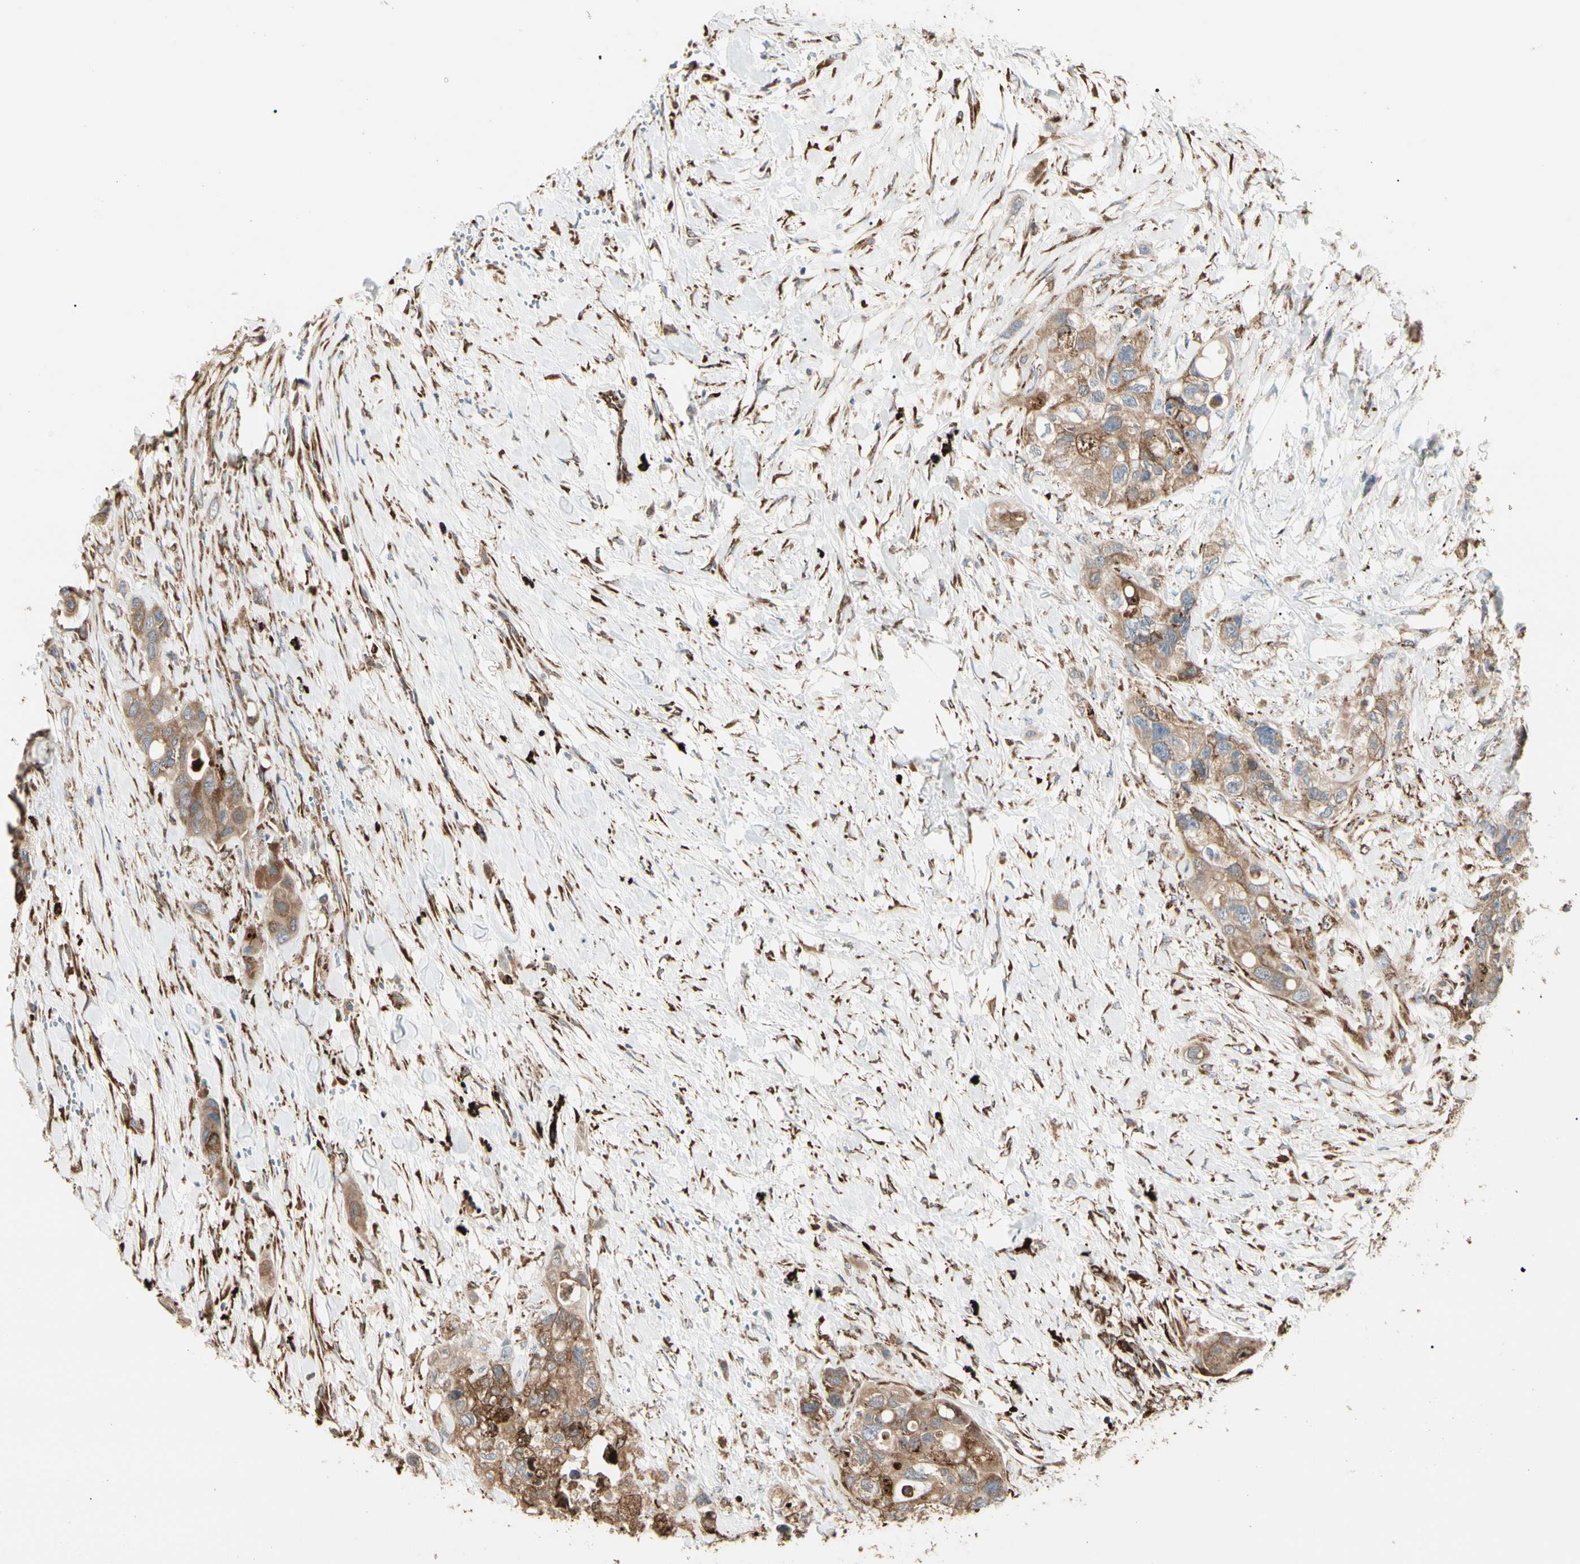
{"staining": {"intensity": "moderate", "quantity": ">75%", "location": "nuclear"}, "tissue": "colorectal cancer", "cell_type": "Tumor cells", "image_type": "cancer", "snomed": [{"axis": "morphology", "description": "Adenocarcinoma, NOS"}, {"axis": "topography", "description": "Colon"}], "caption": "Protein staining of adenocarcinoma (colorectal) tissue displays moderate nuclear expression in approximately >75% of tumor cells. (brown staining indicates protein expression, while blue staining denotes nuclei).", "gene": "HSP90B1", "patient": {"sex": "female", "age": 57}}